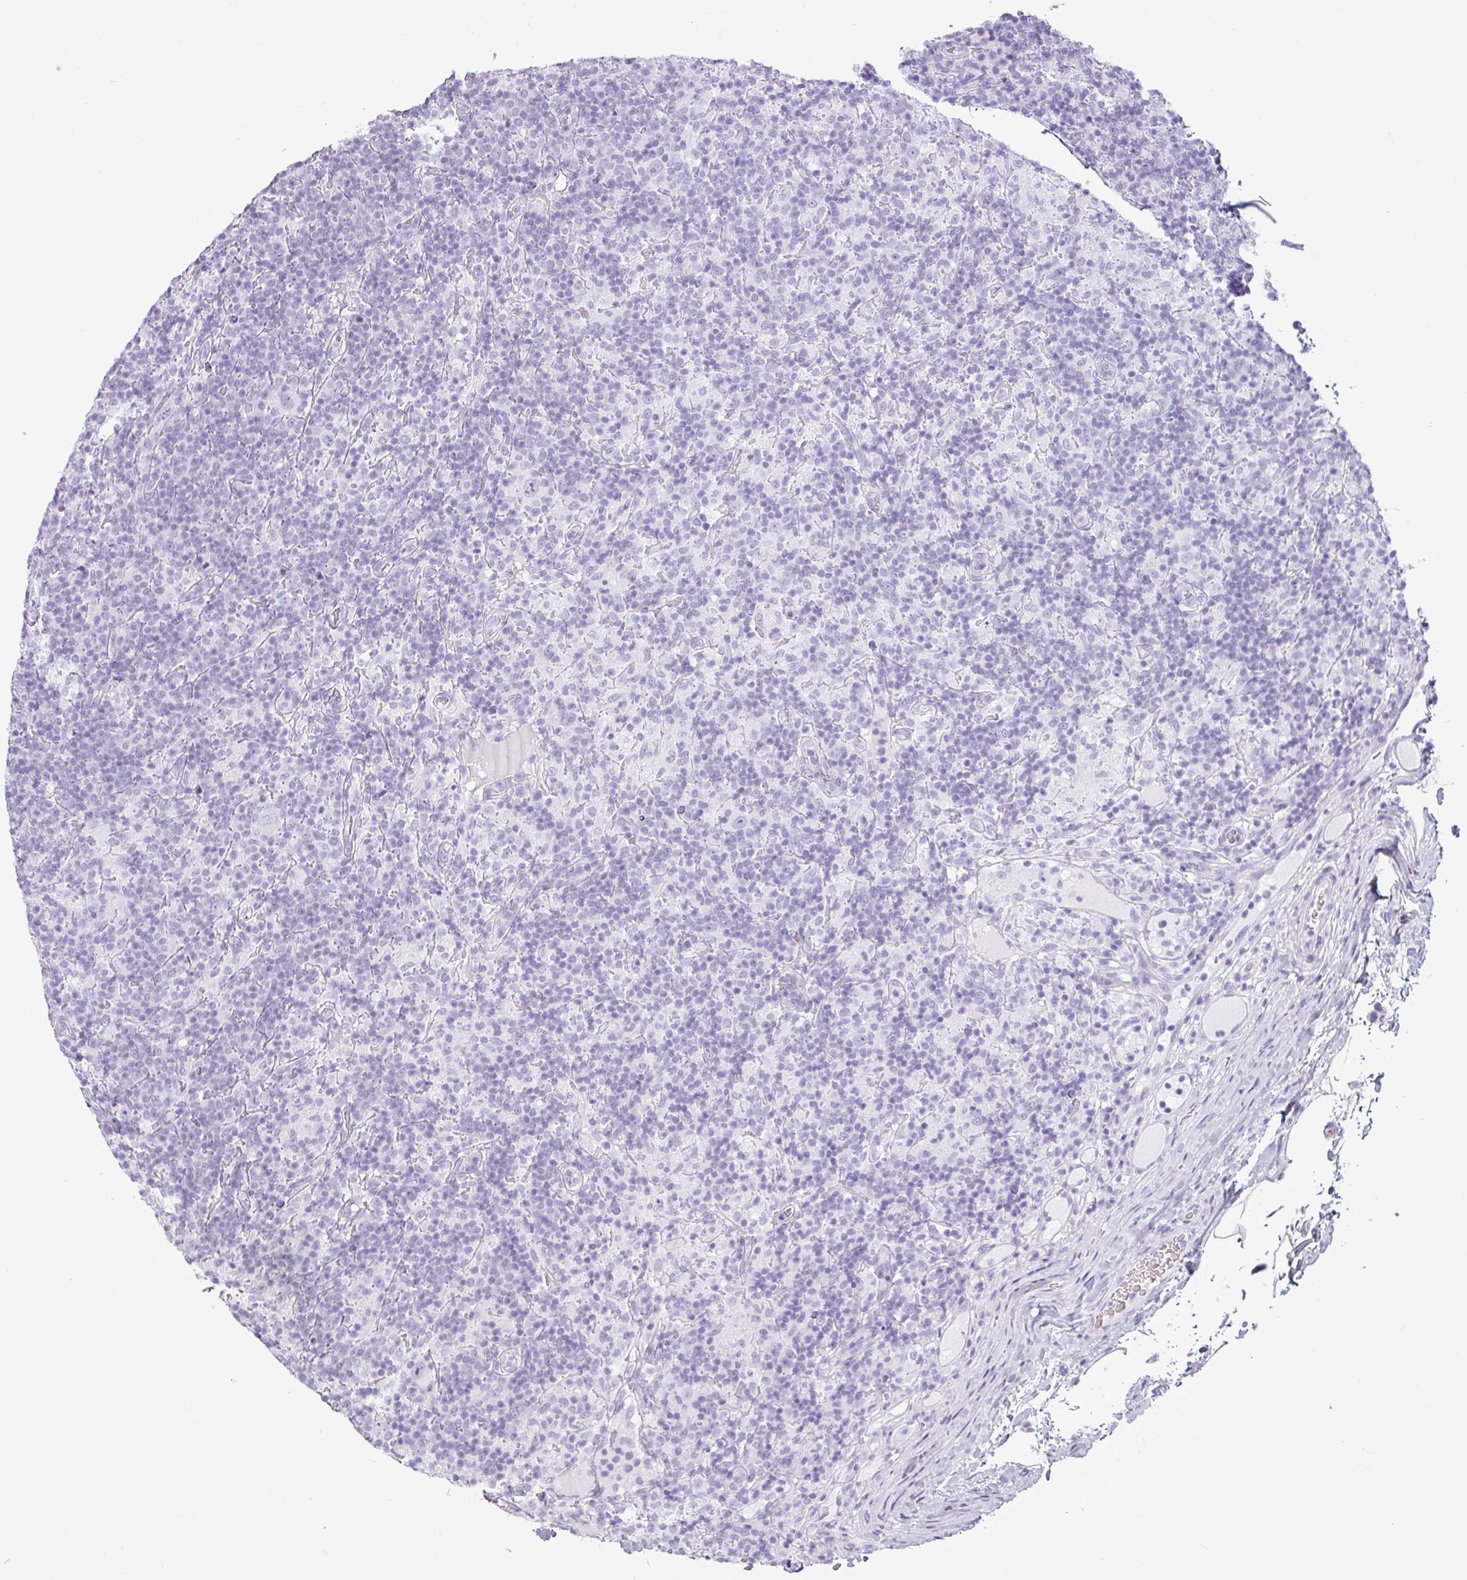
{"staining": {"intensity": "negative", "quantity": "none", "location": "none"}, "tissue": "lymphoma", "cell_type": "Tumor cells", "image_type": "cancer", "snomed": [{"axis": "morphology", "description": "Hodgkin's disease, NOS"}, {"axis": "topography", "description": "Lymph node"}], "caption": "There is no significant expression in tumor cells of Hodgkin's disease.", "gene": "AMY1B", "patient": {"sex": "male", "age": 70}}